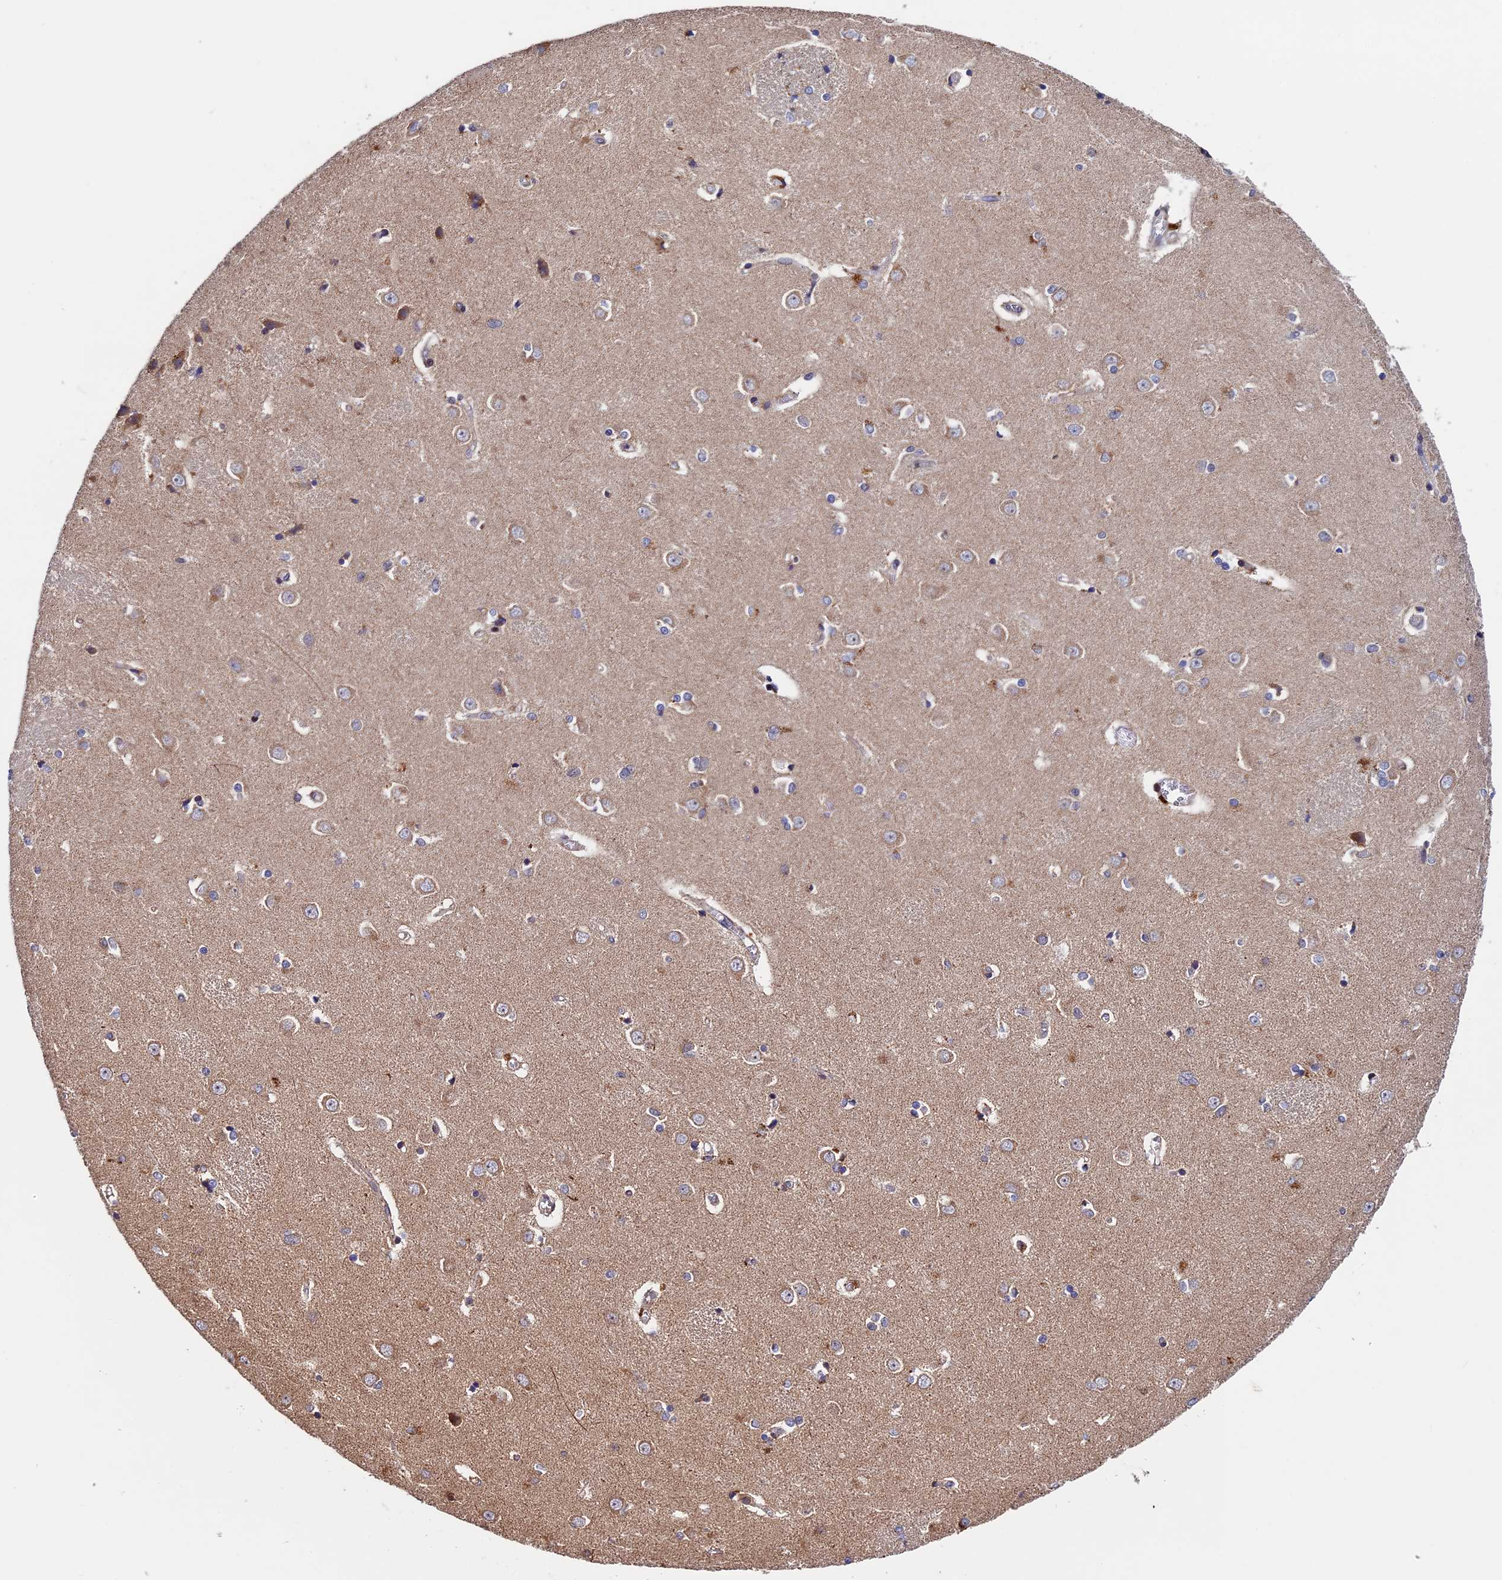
{"staining": {"intensity": "negative", "quantity": "none", "location": "none"}, "tissue": "caudate", "cell_type": "Glial cells", "image_type": "normal", "snomed": [{"axis": "morphology", "description": "Normal tissue, NOS"}, {"axis": "topography", "description": "Lateral ventricle wall"}], "caption": "IHC micrograph of benign caudate: human caudate stained with DAB demonstrates no significant protein positivity in glial cells. (DAB (3,3'-diaminobenzidine) IHC visualized using brightfield microscopy, high magnification).", "gene": "RNF17", "patient": {"sex": "male", "age": 37}}